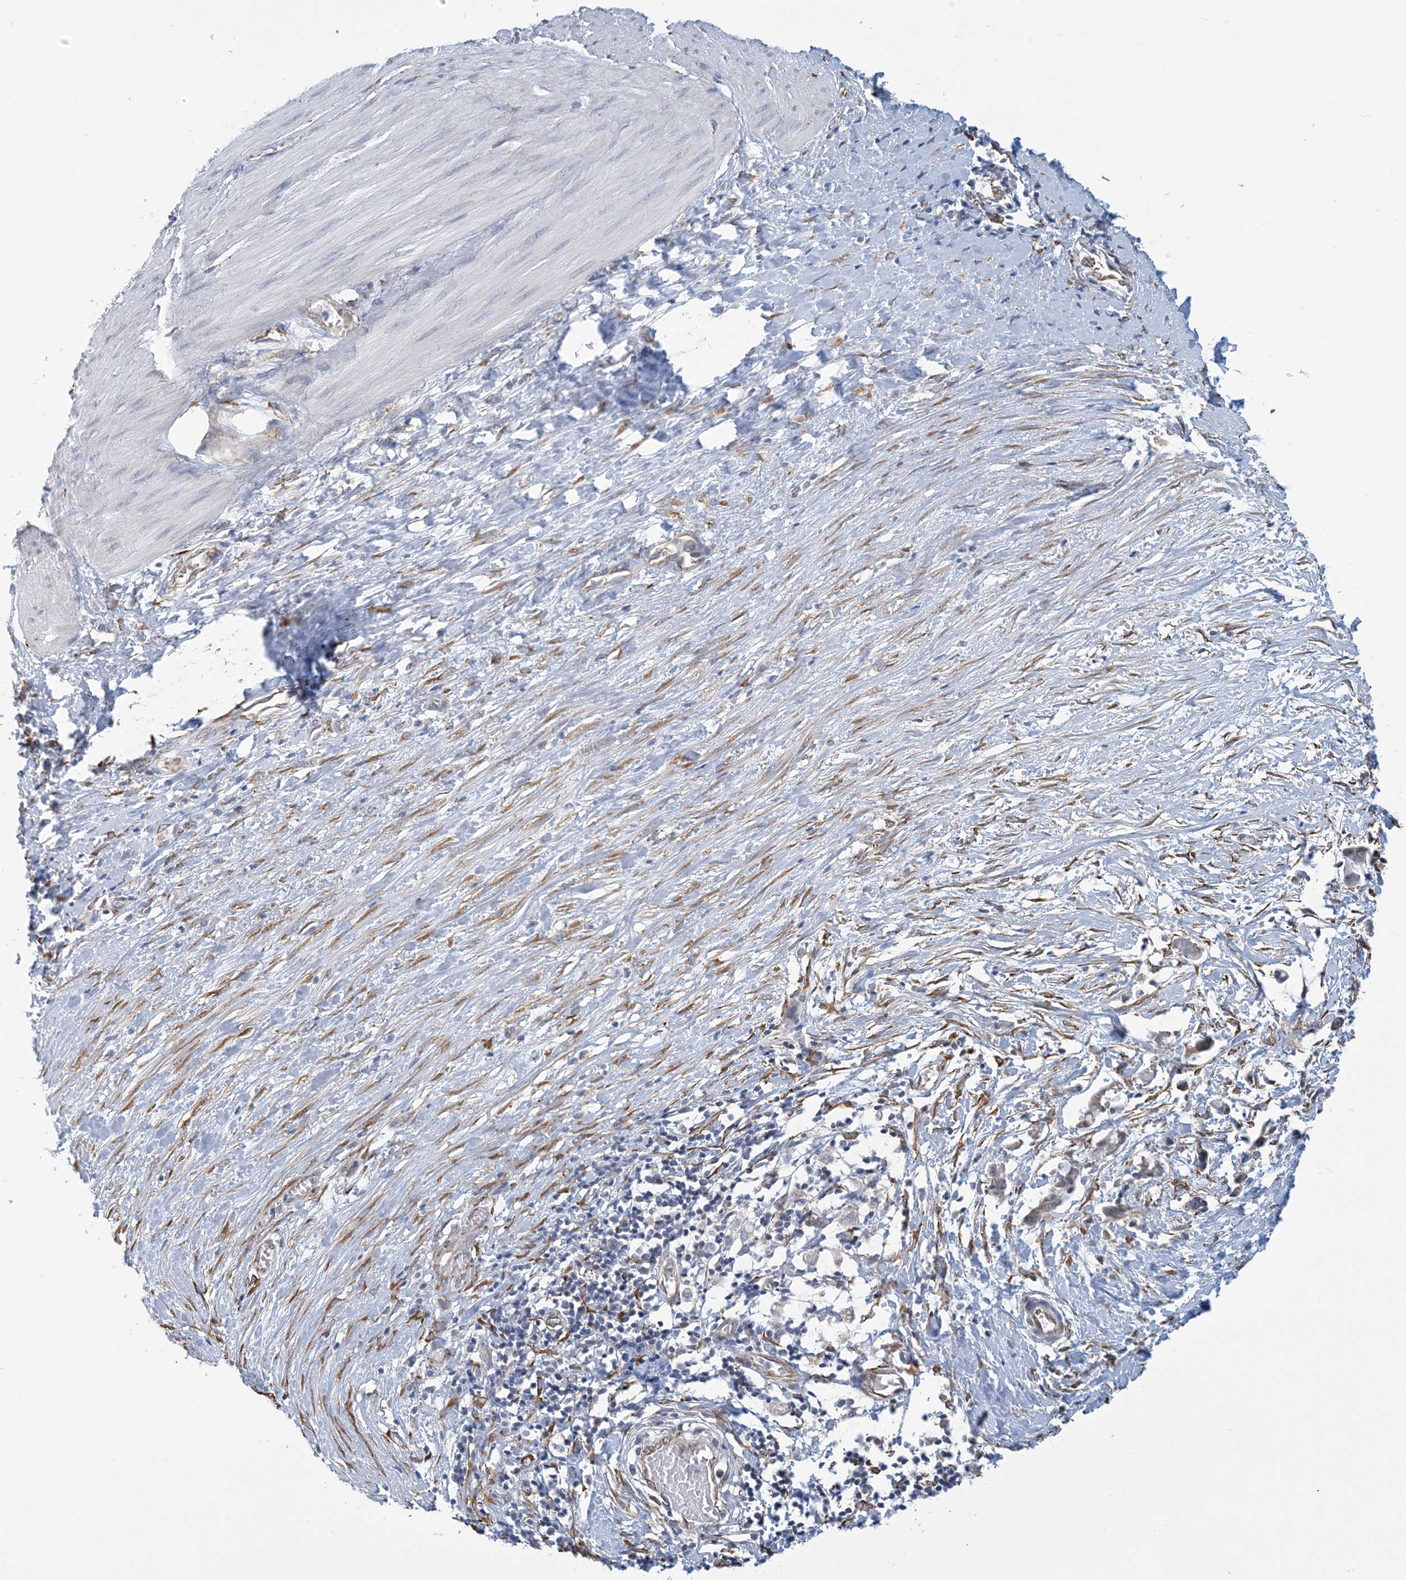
{"staining": {"intensity": "negative", "quantity": "none", "location": "none"}, "tissue": "smooth muscle", "cell_type": "Smooth muscle cells", "image_type": "normal", "snomed": [{"axis": "morphology", "description": "Normal tissue, NOS"}, {"axis": "morphology", "description": "Adenocarcinoma, NOS"}, {"axis": "topography", "description": "Colon"}, {"axis": "topography", "description": "Peripheral nerve tissue"}], "caption": "Immunohistochemistry (IHC) of unremarkable smooth muscle exhibits no expression in smooth muscle cells. Nuclei are stained in blue.", "gene": "CCDC14", "patient": {"sex": "male", "age": 14}}